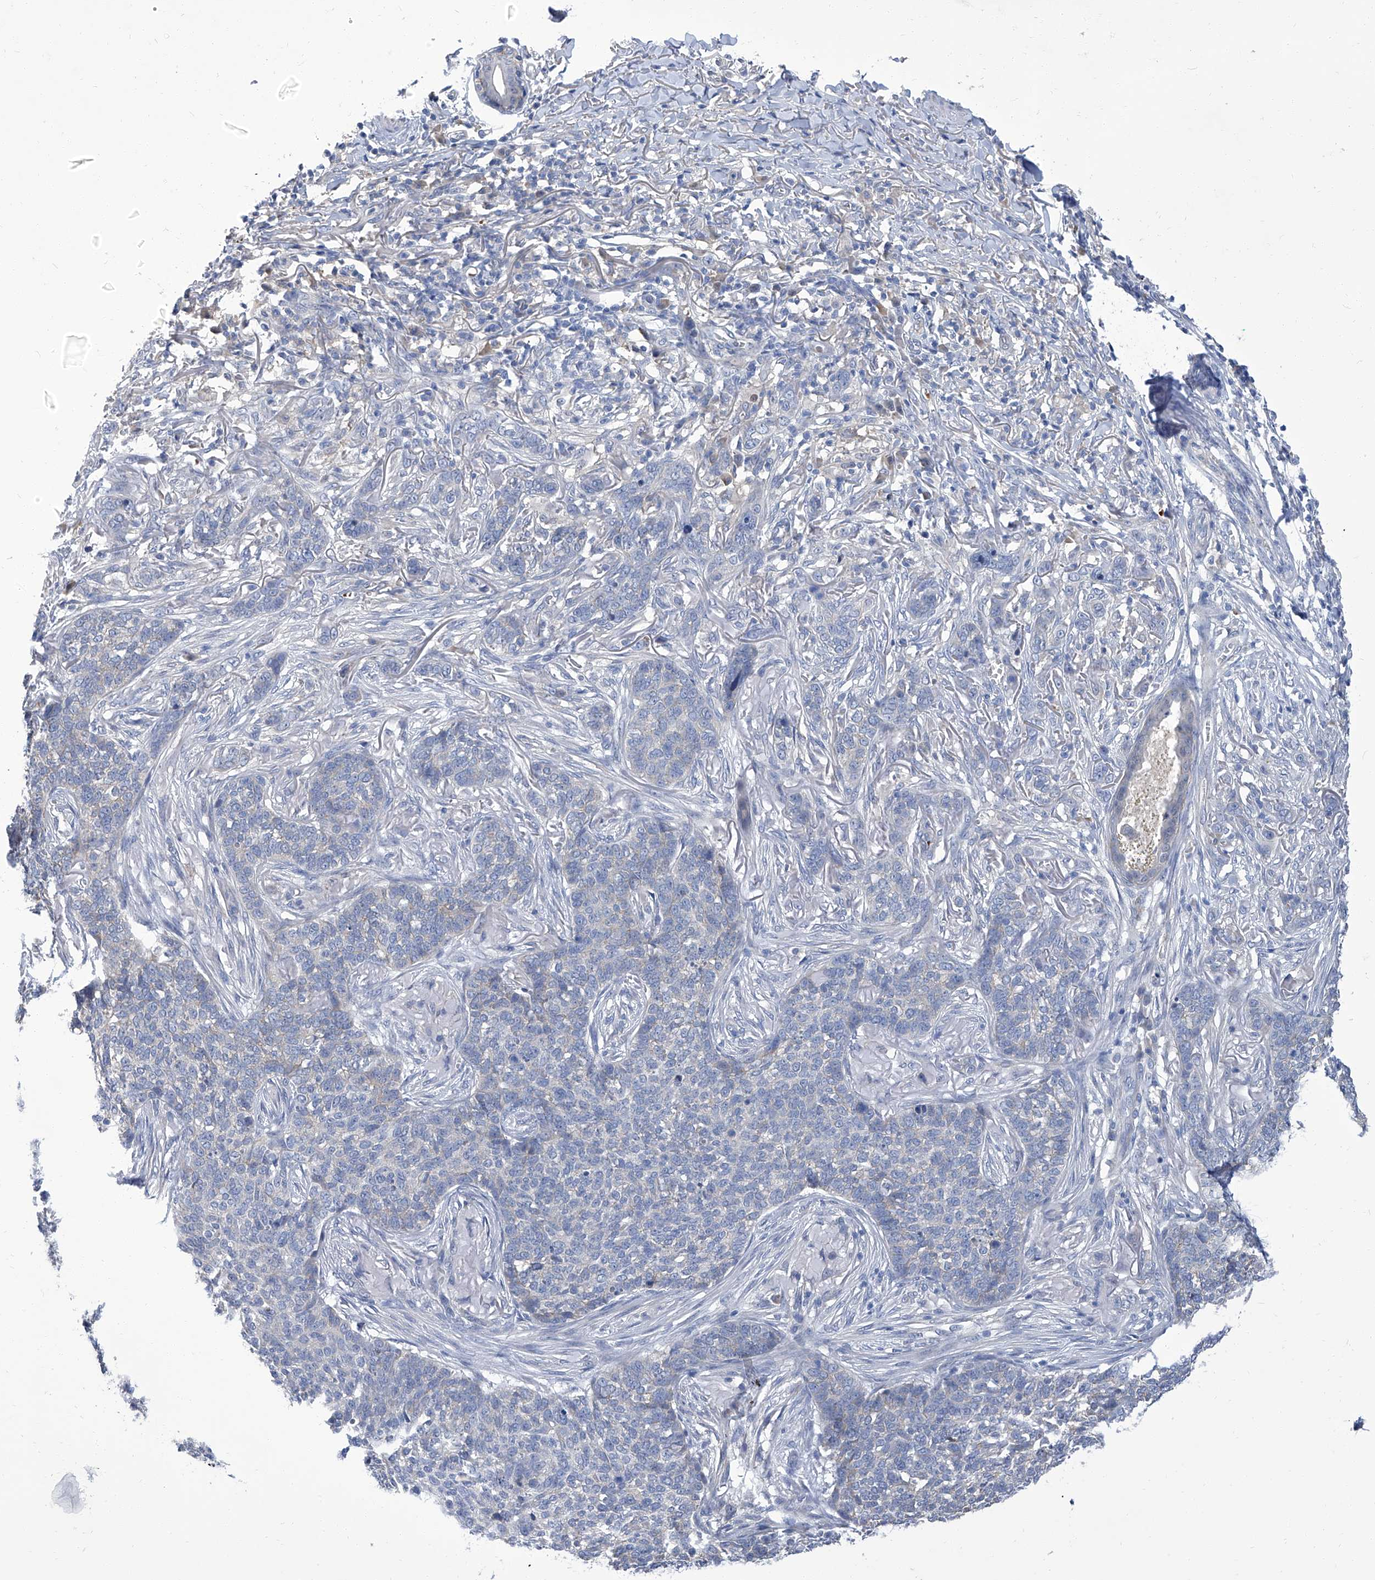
{"staining": {"intensity": "negative", "quantity": "none", "location": "none"}, "tissue": "skin cancer", "cell_type": "Tumor cells", "image_type": "cancer", "snomed": [{"axis": "morphology", "description": "Basal cell carcinoma"}, {"axis": "topography", "description": "Skin"}], "caption": "The immunohistochemistry (IHC) photomicrograph has no significant expression in tumor cells of skin cancer (basal cell carcinoma) tissue.", "gene": "PARD3", "patient": {"sex": "male", "age": 85}}